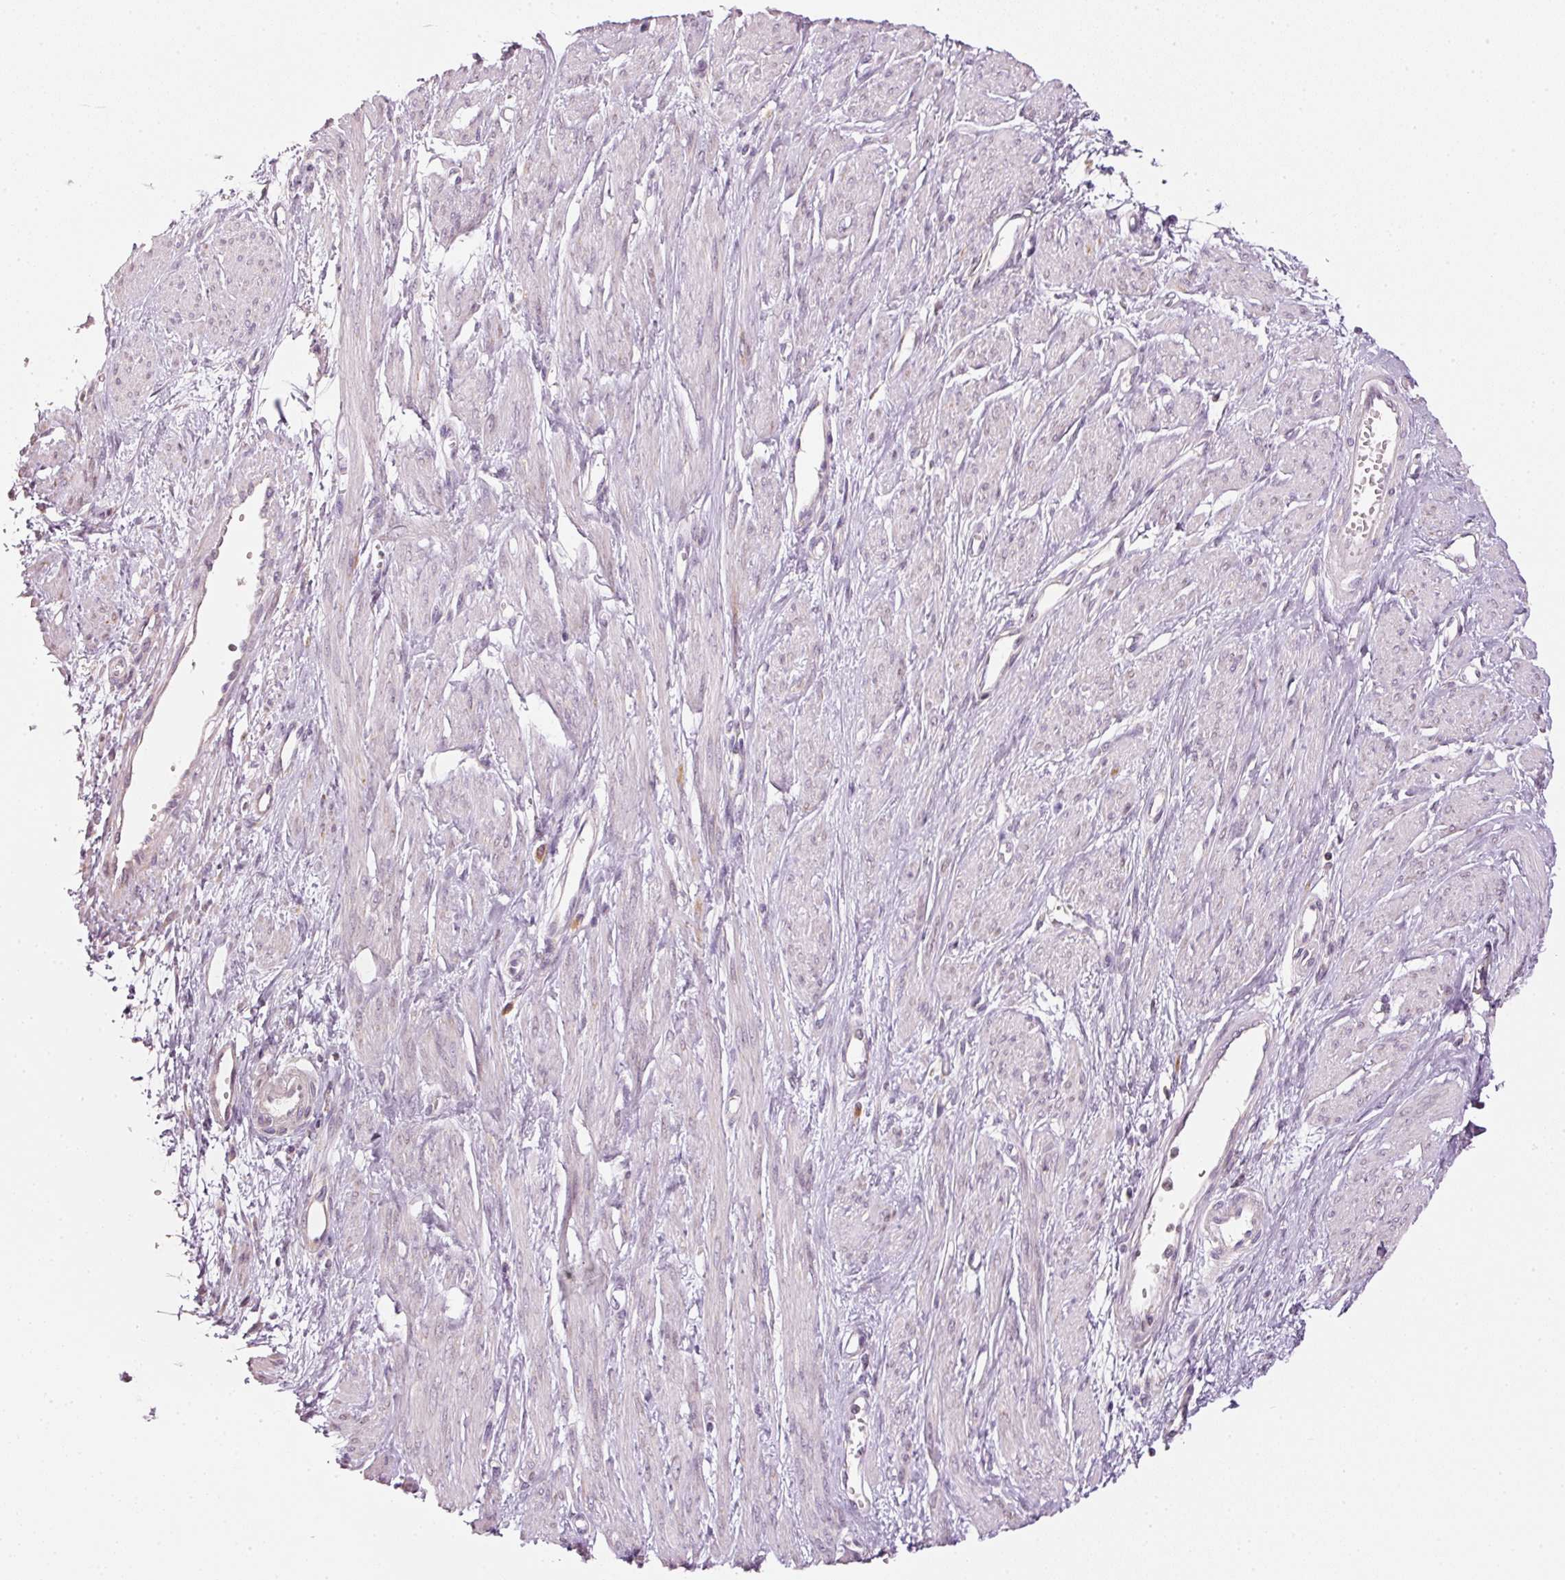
{"staining": {"intensity": "negative", "quantity": "none", "location": "none"}, "tissue": "smooth muscle", "cell_type": "Smooth muscle cells", "image_type": "normal", "snomed": [{"axis": "morphology", "description": "Normal tissue, NOS"}, {"axis": "topography", "description": "Smooth muscle"}, {"axis": "topography", "description": "Uterus"}], "caption": "This image is of normal smooth muscle stained with immunohistochemistry (IHC) to label a protein in brown with the nuclei are counter-stained blue. There is no expression in smooth muscle cells.", "gene": "MTHFD1L", "patient": {"sex": "female", "age": 39}}